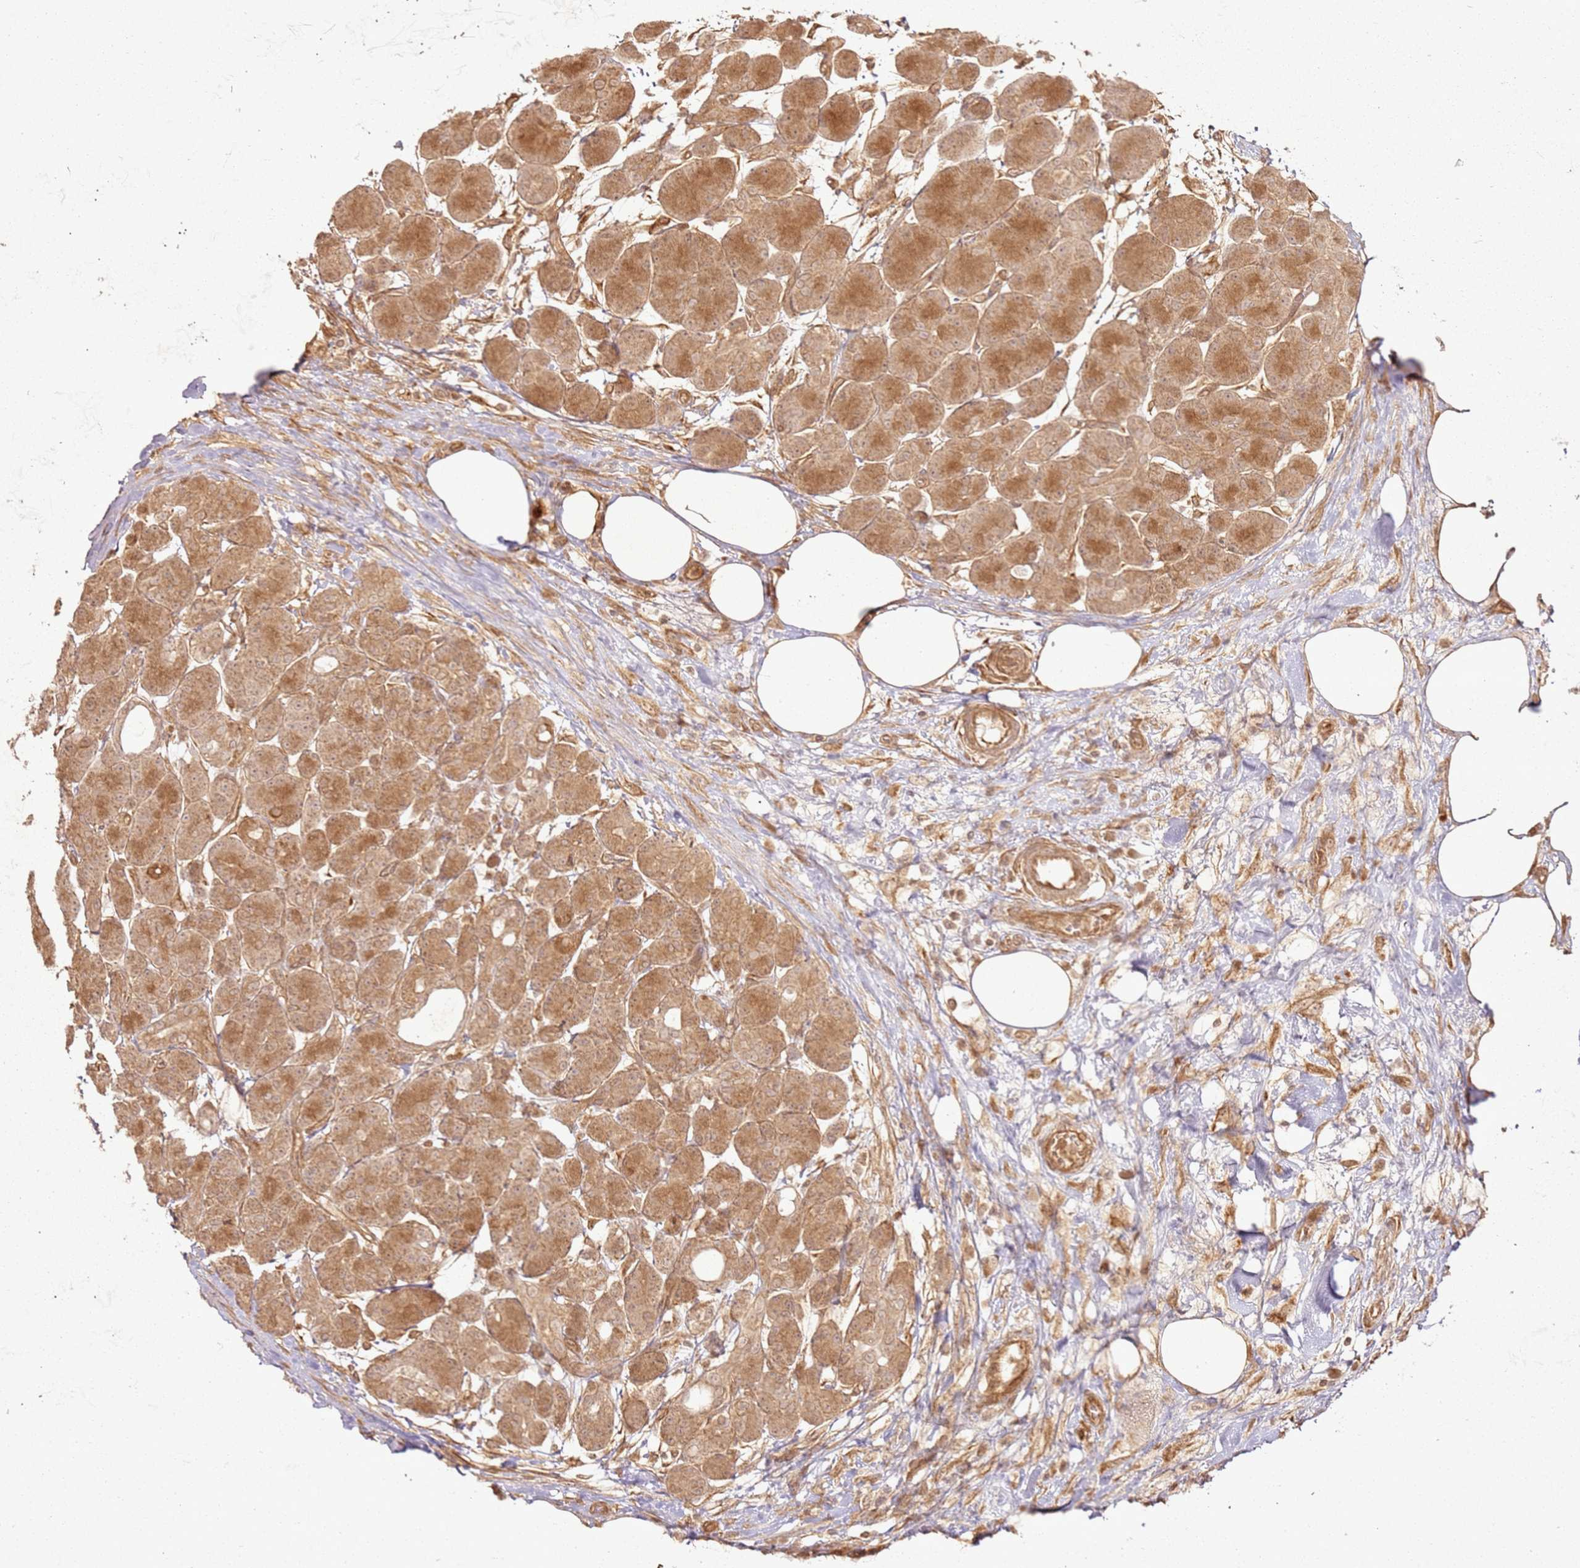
{"staining": {"intensity": "moderate", "quantity": ">75%", "location": "cytoplasmic/membranous"}, "tissue": "pancreas", "cell_type": "Exocrine glandular cells", "image_type": "normal", "snomed": [{"axis": "morphology", "description": "Normal tissue, NOS"}, {"axis": "topography", "description": "Pancreas"}], "caption": "Protein expression analysis of benign pancreas demonstrates moderate cytoplasmic/membranous positivity in about >75% of exocrine glandular cells.", "gene": "ZNF776", "patient": {"sex": "male", "age": 63}}